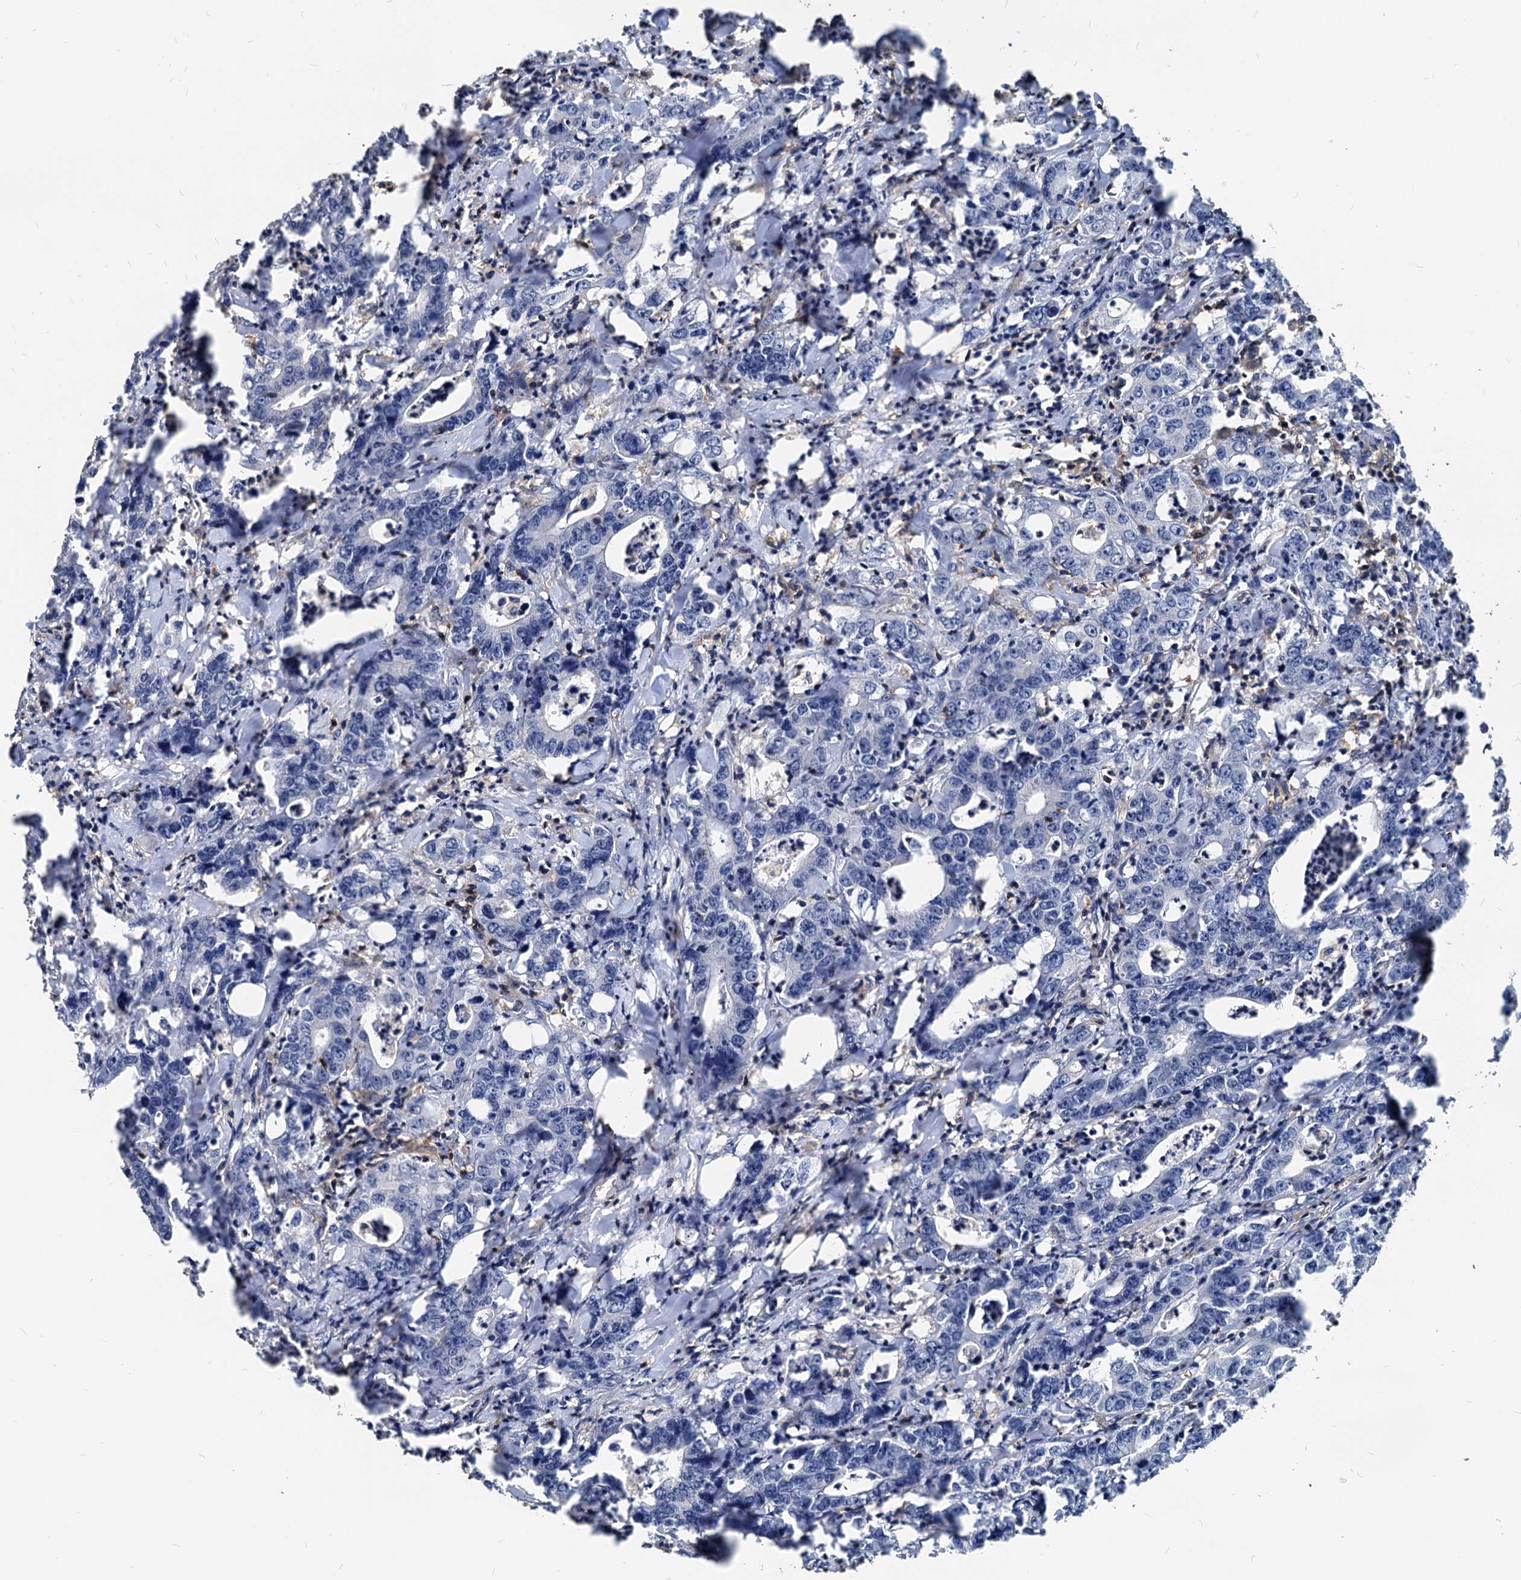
{"staining": {"intensity": "negative", "quantity": "none", "location": "none"}, "tissue": "colorectal cancer", "cell_type": "Tumor cells", "image_type": "cancer", "snomed": [{"axis": "morphology", "description": "Adenocarcinoma, NOS"}, {"axis": "topography", "description": "Colon"}], "caption": "Protein analysis of adenocarcinoma (colorectal) exhibits no significant staining in tumor cells. (Brightfield microscopy of DAB immunohistochemistry (IHC) at high magnification).", "gene": "LCP2", "patient": {"sex": "female", "age": 75}}